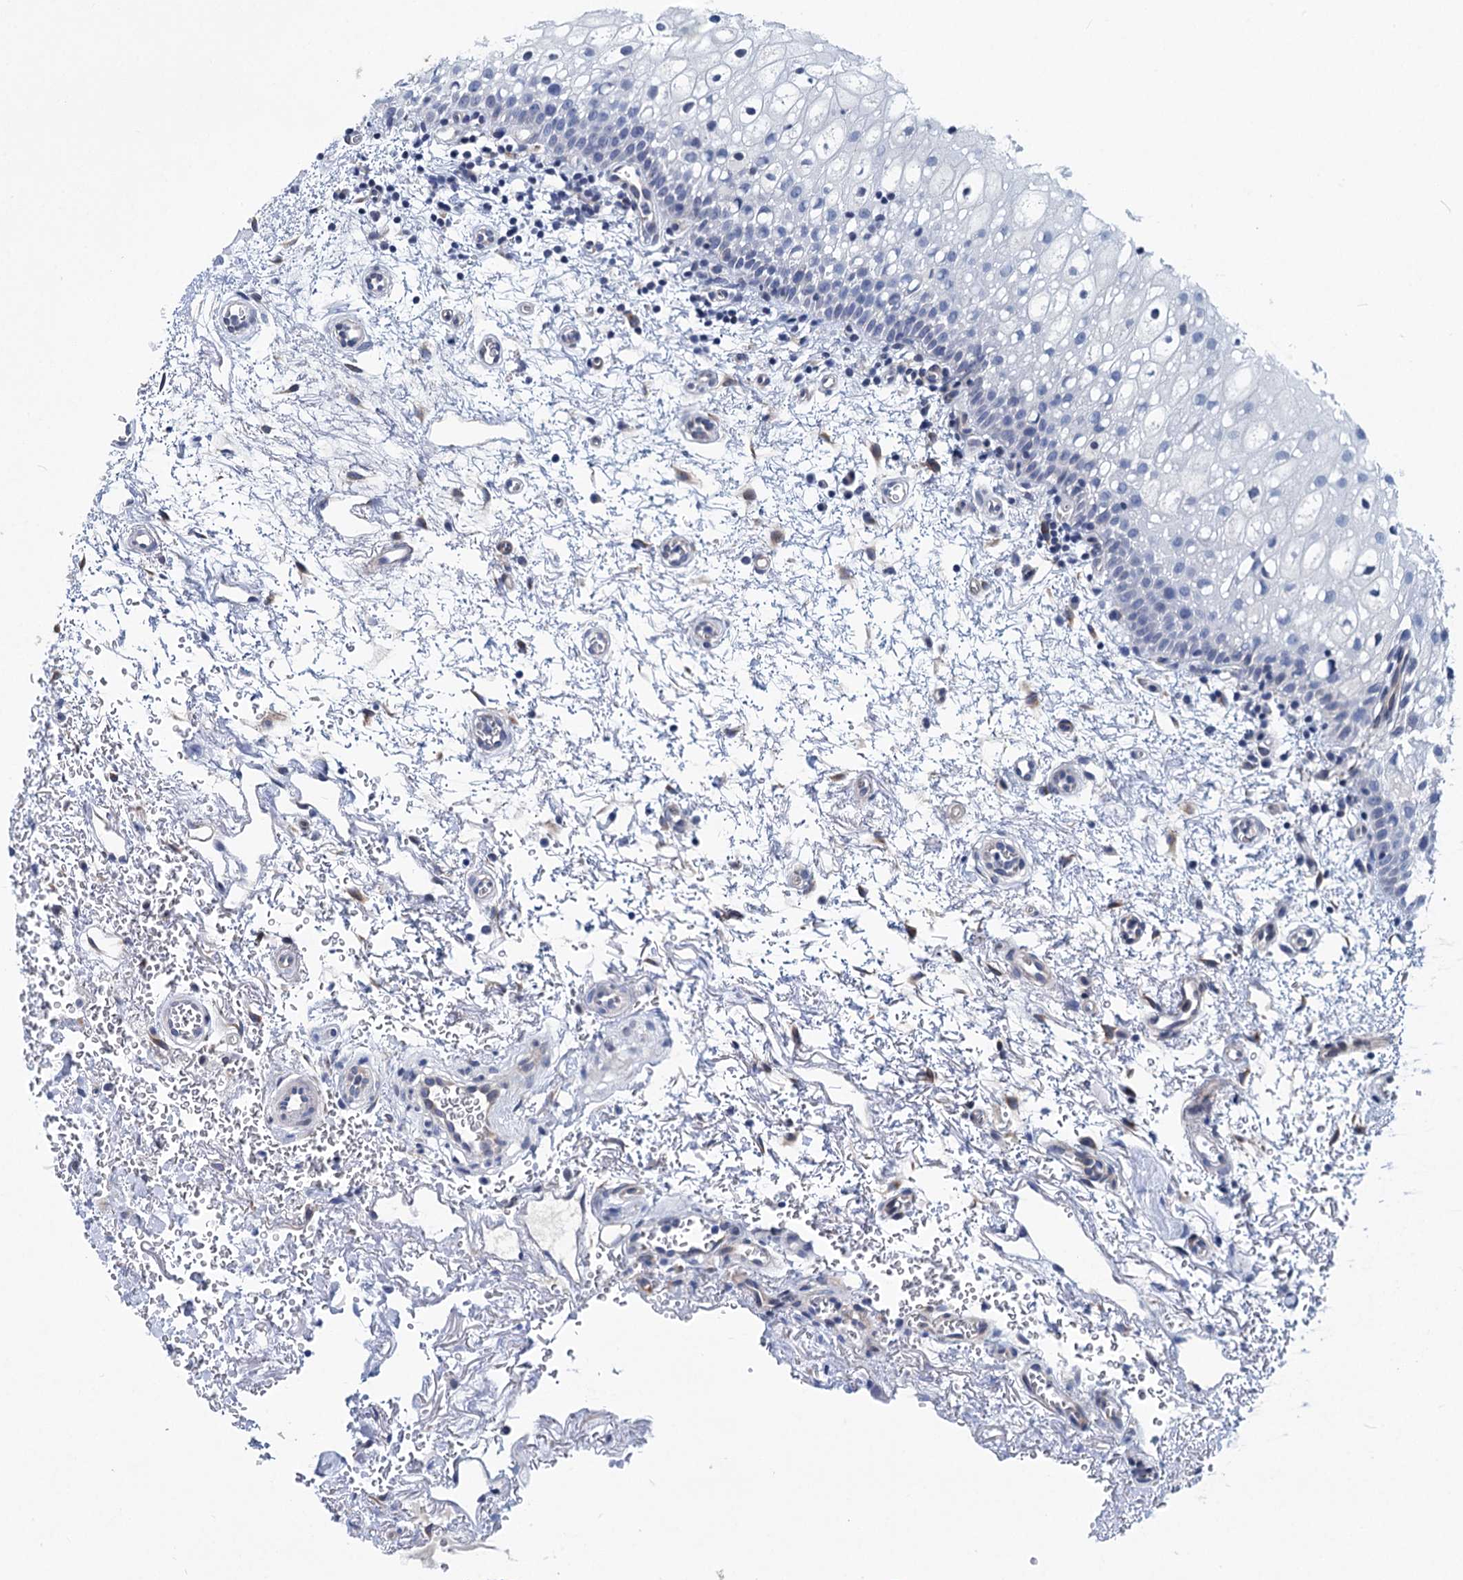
{"staining": {"intensity": "negative", "quantity": "none", "location": "none"}, "tissue": "oral mucosa", "cell_type": "Squamous epithelial cells", "image_type": "normal", "snomed": [{"axis": "morphology", "description": "Normal tissue, NOS"}, {"axis": "morphology", "description": "Squamous cell carcinoma, NOS"}, {"axis": "topography", "description": "Oral tissue"}, {"axis": "topography", "description": "Head-Neck"}], "caption": "IHC image of benign oral mucosa: human oral mucosa stained with DAB shows no significant protein positivity in squamous epithelial cells. (DAB (3,3'-diaminobenzidine) immunohistochemistry (IHC) with hematoxylin counter stain).", "gene": "CHDH", "patient": {"sex": "male", "age": 68}}